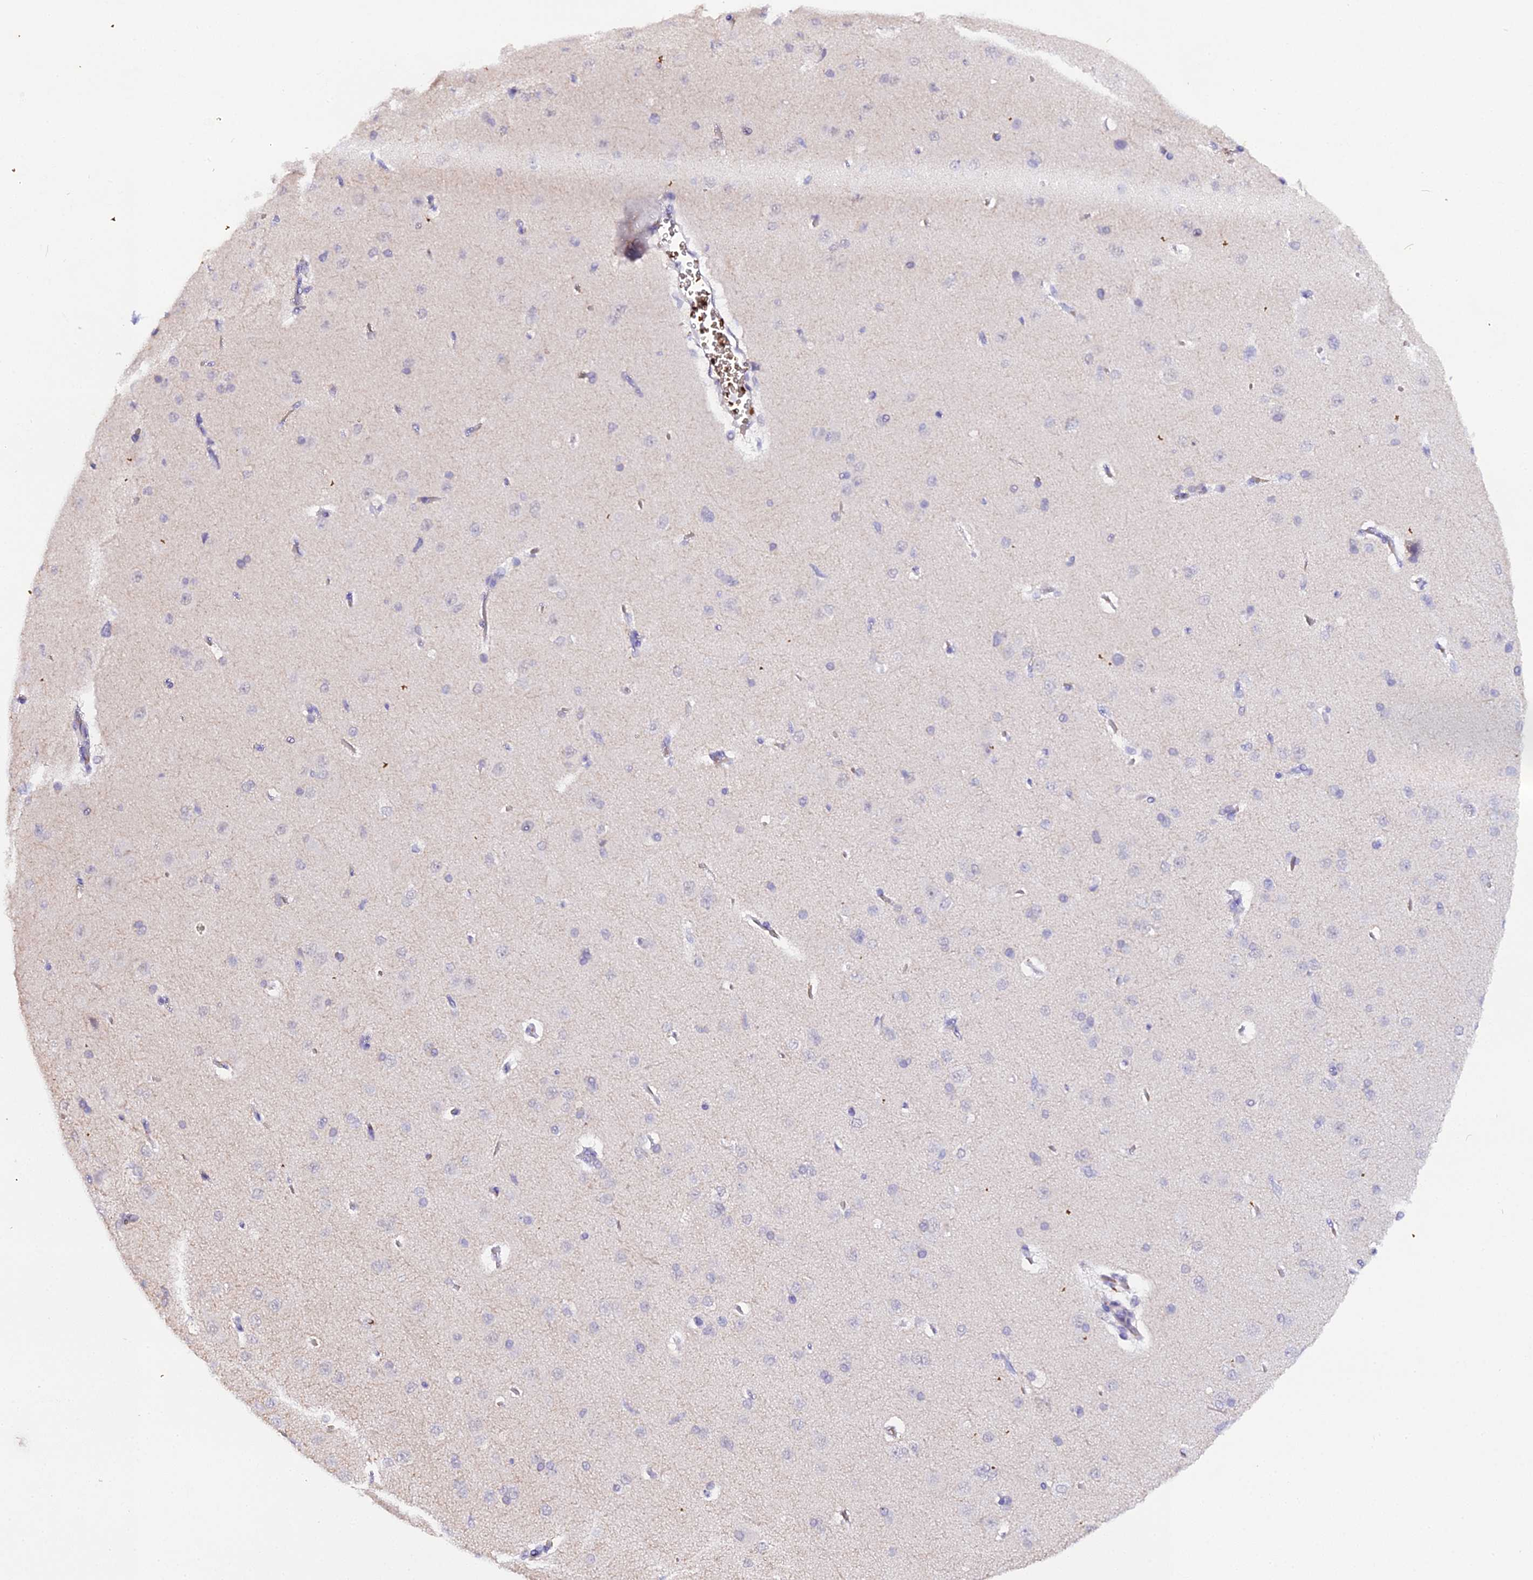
{"staining": {"intensity": "negative", "quantity": "none", "location": "none"}, "tissue": "cerebral cortex", "cell_type": "Endothelial cells", "image_type": "normal", "snomed": [{"axis": "morphology", "description": "Normal tissue, NOS"}, {"axis": "topography", "description": "Cerebral cortex"}], "caption": "DAB immunohistochemical staining of normal human cerebral cortex displays no significant staining in endothelial cells.", "gene": "CFAP45", "patient": {"sex": "male", "age": 62}}